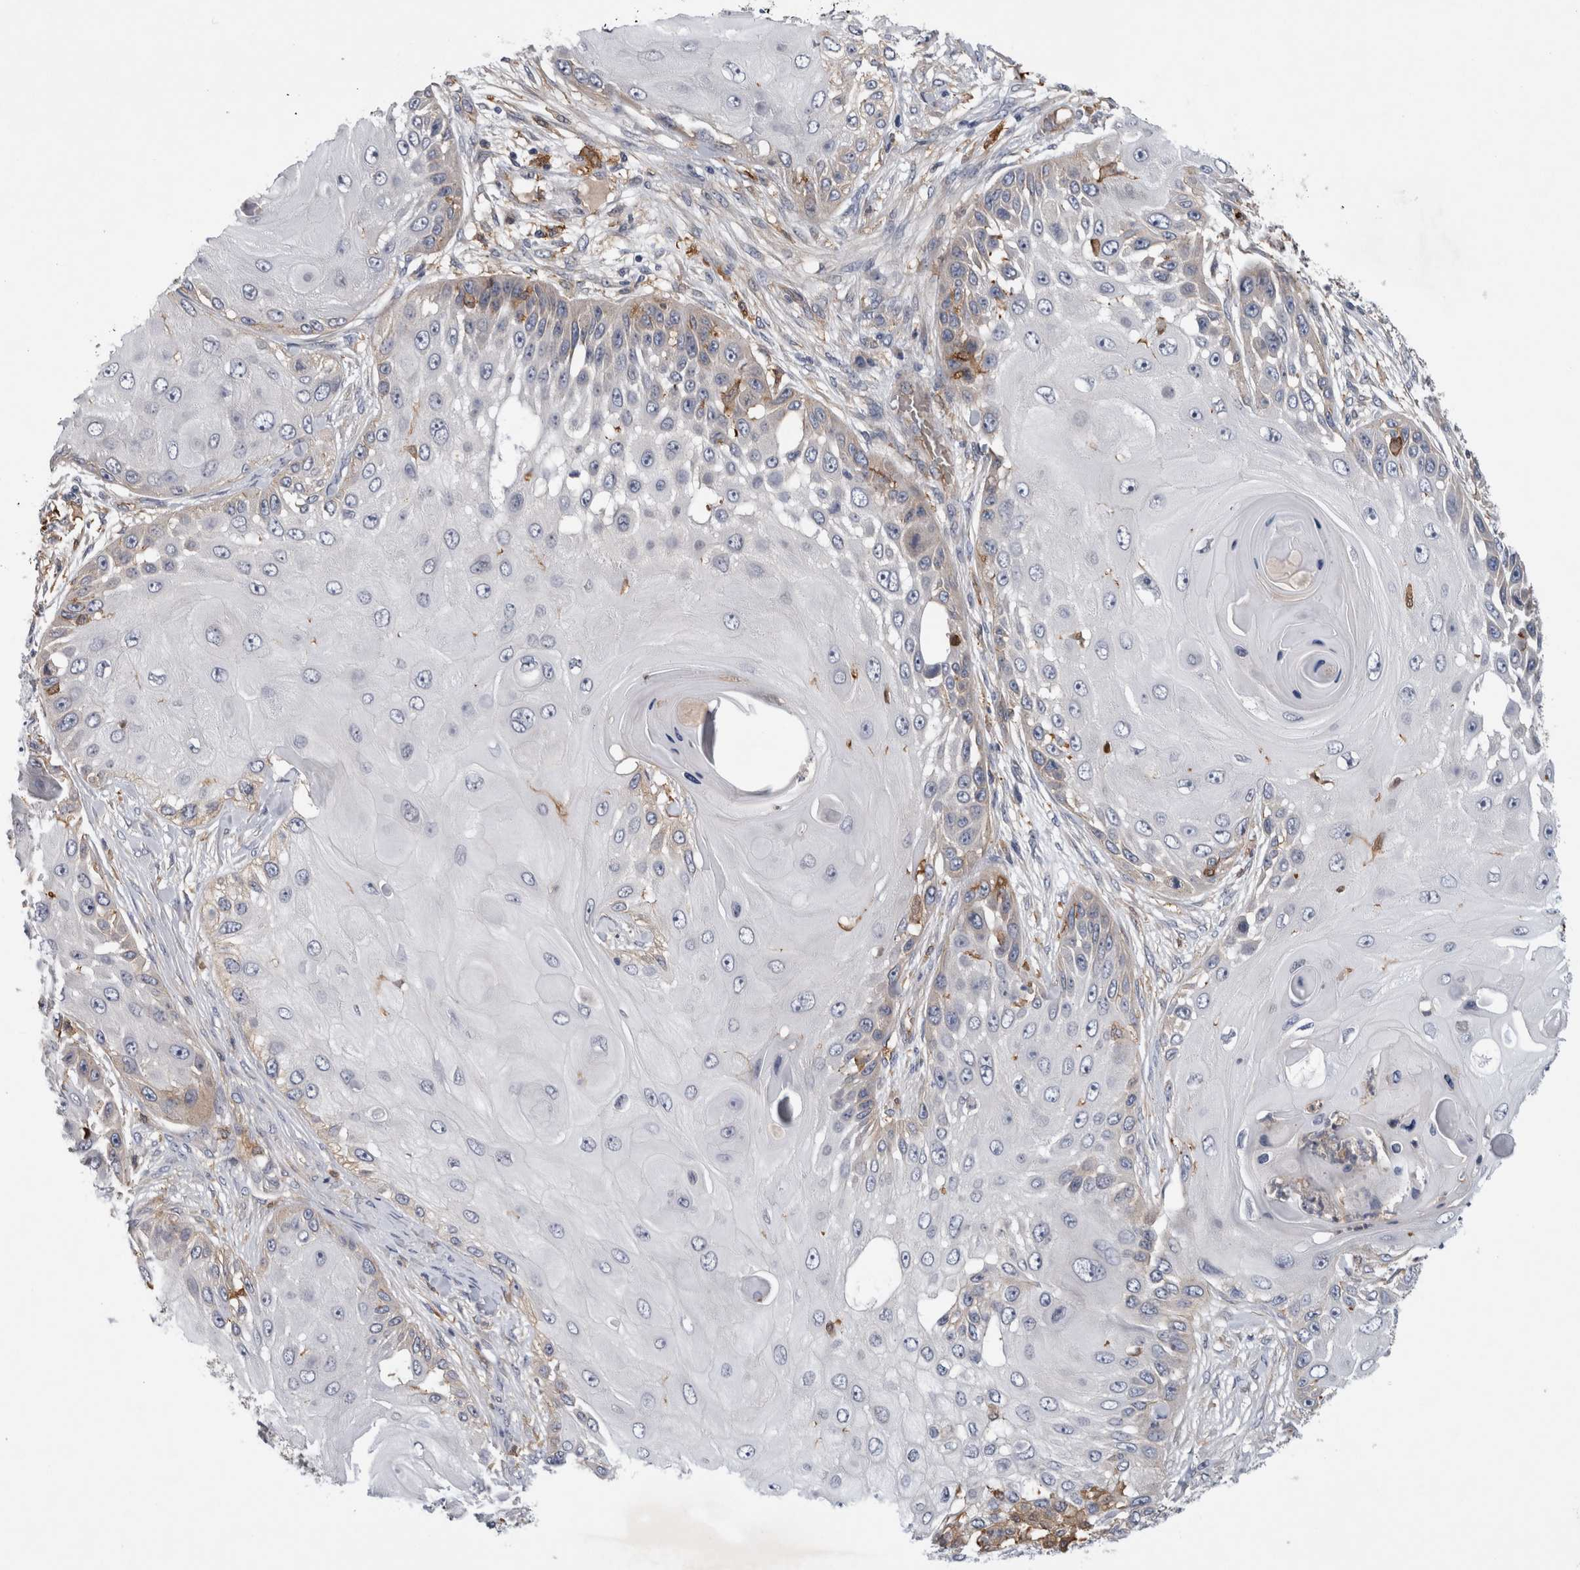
{"staining": {"intensity": "negative", "quantity": "none", "location": "none"}, "tissue": "skin cancer", "cell_type": "Tumor cells", "image_type": "cancer", "snomed": [{"axis": "morphology", "description": "Squamous cell carcinoma, NOS"}, {"axis": "topography", "description": "Skin"}], "caption": "Skin cancer (squamous cell carcinoma) was stained to show a protein in brown. There is no significant positivity in tumor cells.", "gene": "ANKFY1", "patient": {"sex": "female", "age": 44}}